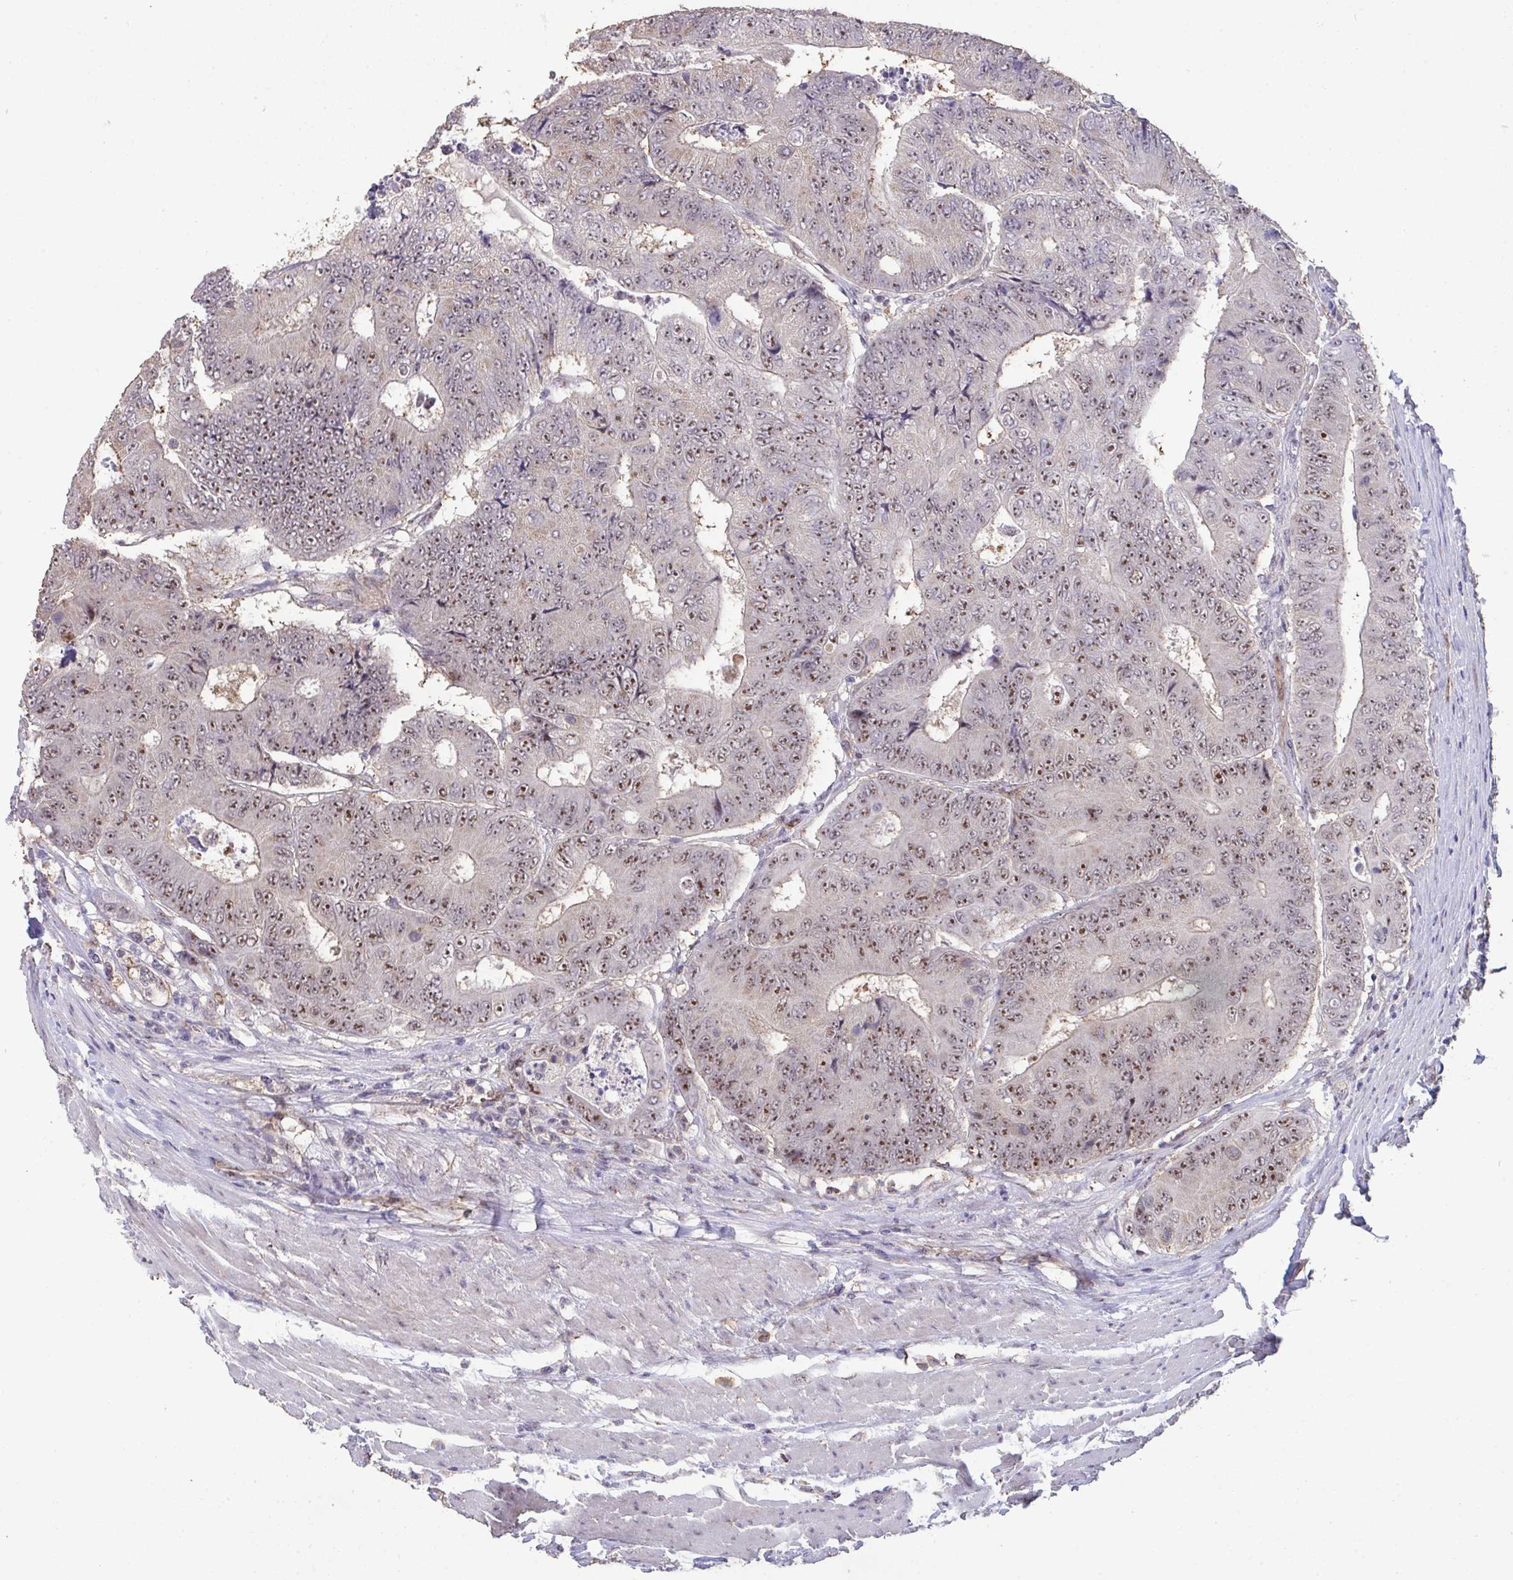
{"staining": {"intensity": "moderate", "quantity": ">75%", "location": "nuclear"}, "tissue": "colorectal cancer", "cell_type": "Tumor cells", "image_type": "cancer", "snomed": [{"axis": "morphology", "description": "Adenocarcinoma, NOS"}, {"axis": "topography", "description": "Colon"}], "caption": "Immunohistochemical staining of human colorectal adenocarcinoma shows medium levels of moderate nuclear staining in approximately >75% of tumor cells.", "gene": "SENP3", "patient": {"sex": "female", "age": 48}}